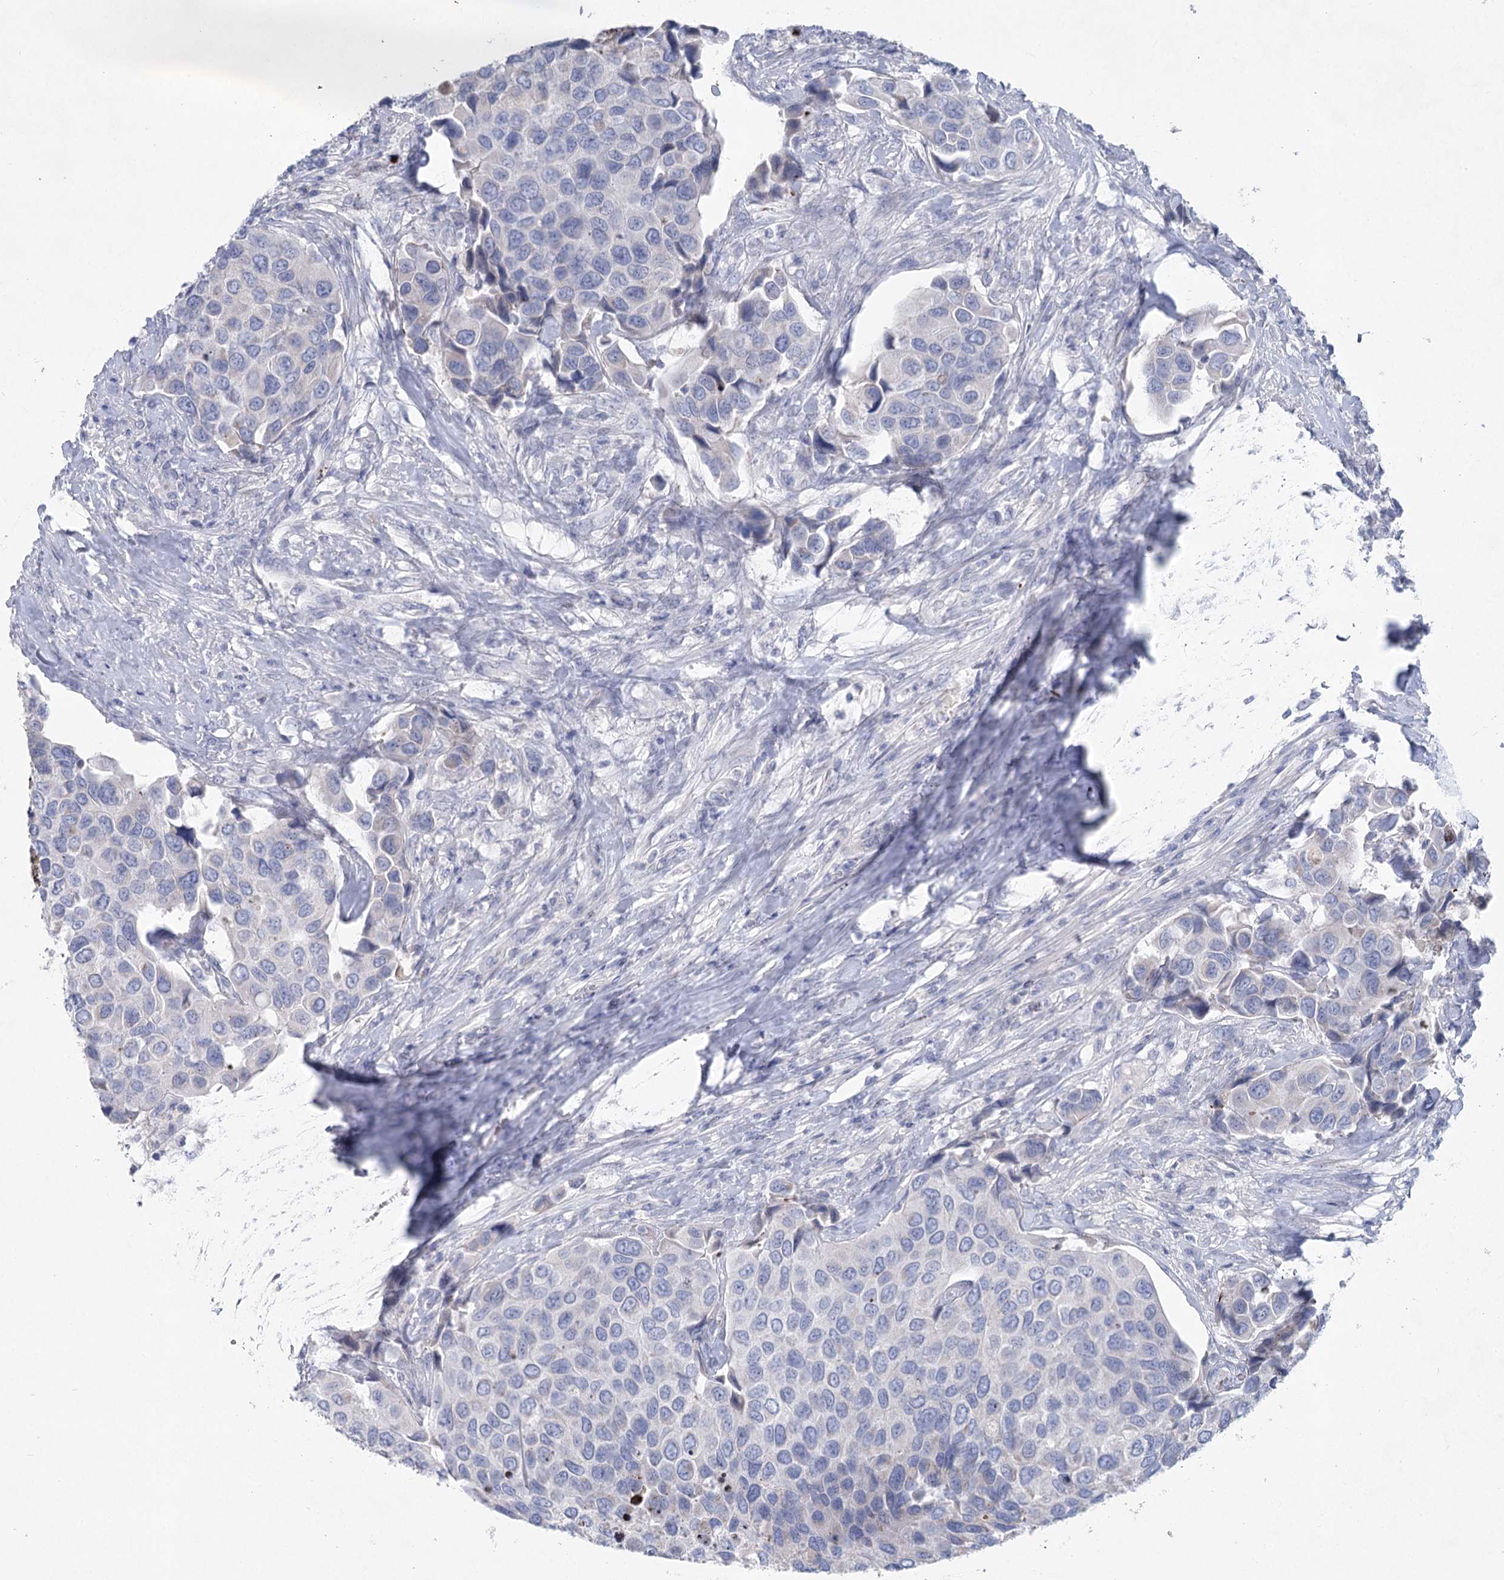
{"staining": {"intensity": "negative", "quantity": "none", "location": "none"}, "tissue": "urothelial cancer", "cell_type": "Tumor cells", "image_type": "cancer", "snomed": [{"axis": "morphology", "description": "Urothelial carcinoma, High grade"}, {"axis": "topography", "description": "Urinary bladder"}], "caption": "DAB (3,3'-diaminobenzidine) immunohistochemical staining of human urothelial carcinoma (high-grade) displays no significant staining in tumor cells. Brightfield microscopy of immunohistochemistry stained with DAB (3,3'-diaminobenzidine) (brown) and hematoxylin (blue), captured at high magnification.", "gene": "WDR74", "patient": {"sex": "male", "age": 74}}